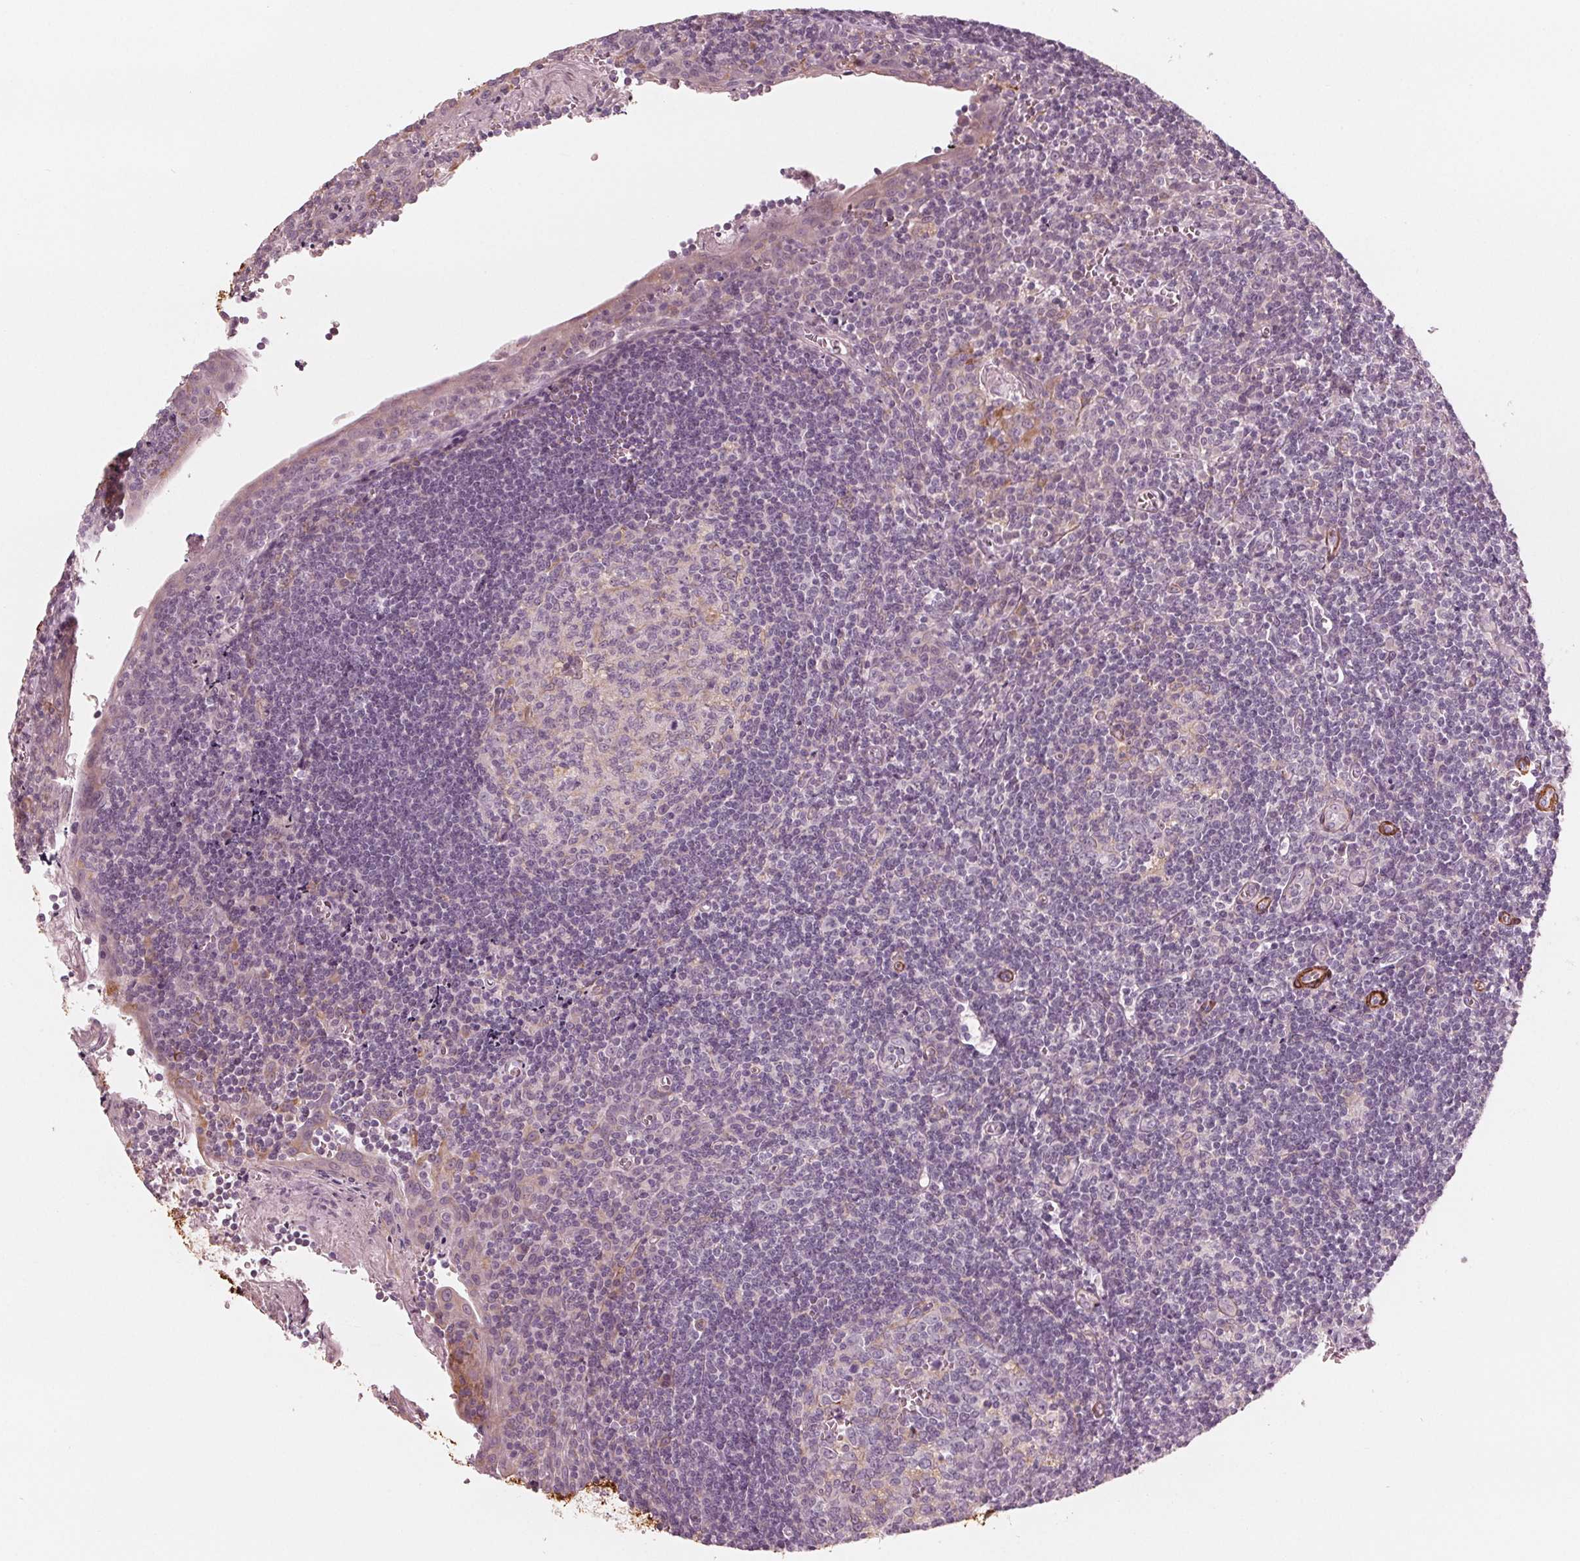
{"staining": {"intensity": "negative", "quantity": "none", "location": "none"}, "tissue": "tonsil", "cell_type": "Germinal center cells", "image_type": "normal", "snomed": [{"axis": "morphology", "description": "Normal tissue, NOS"}, {"axis": "morphology", "description": "Inflammation, NOS"}, {"axis": "topography", "description": "Tonsil"}], "caption": "Tonsil stained for a protein using immunohistochemistry (IHC) demonstrates no expression germinal center cells.", "gene": "MIER3", "patient": {"sex": "female", "age": 31}}